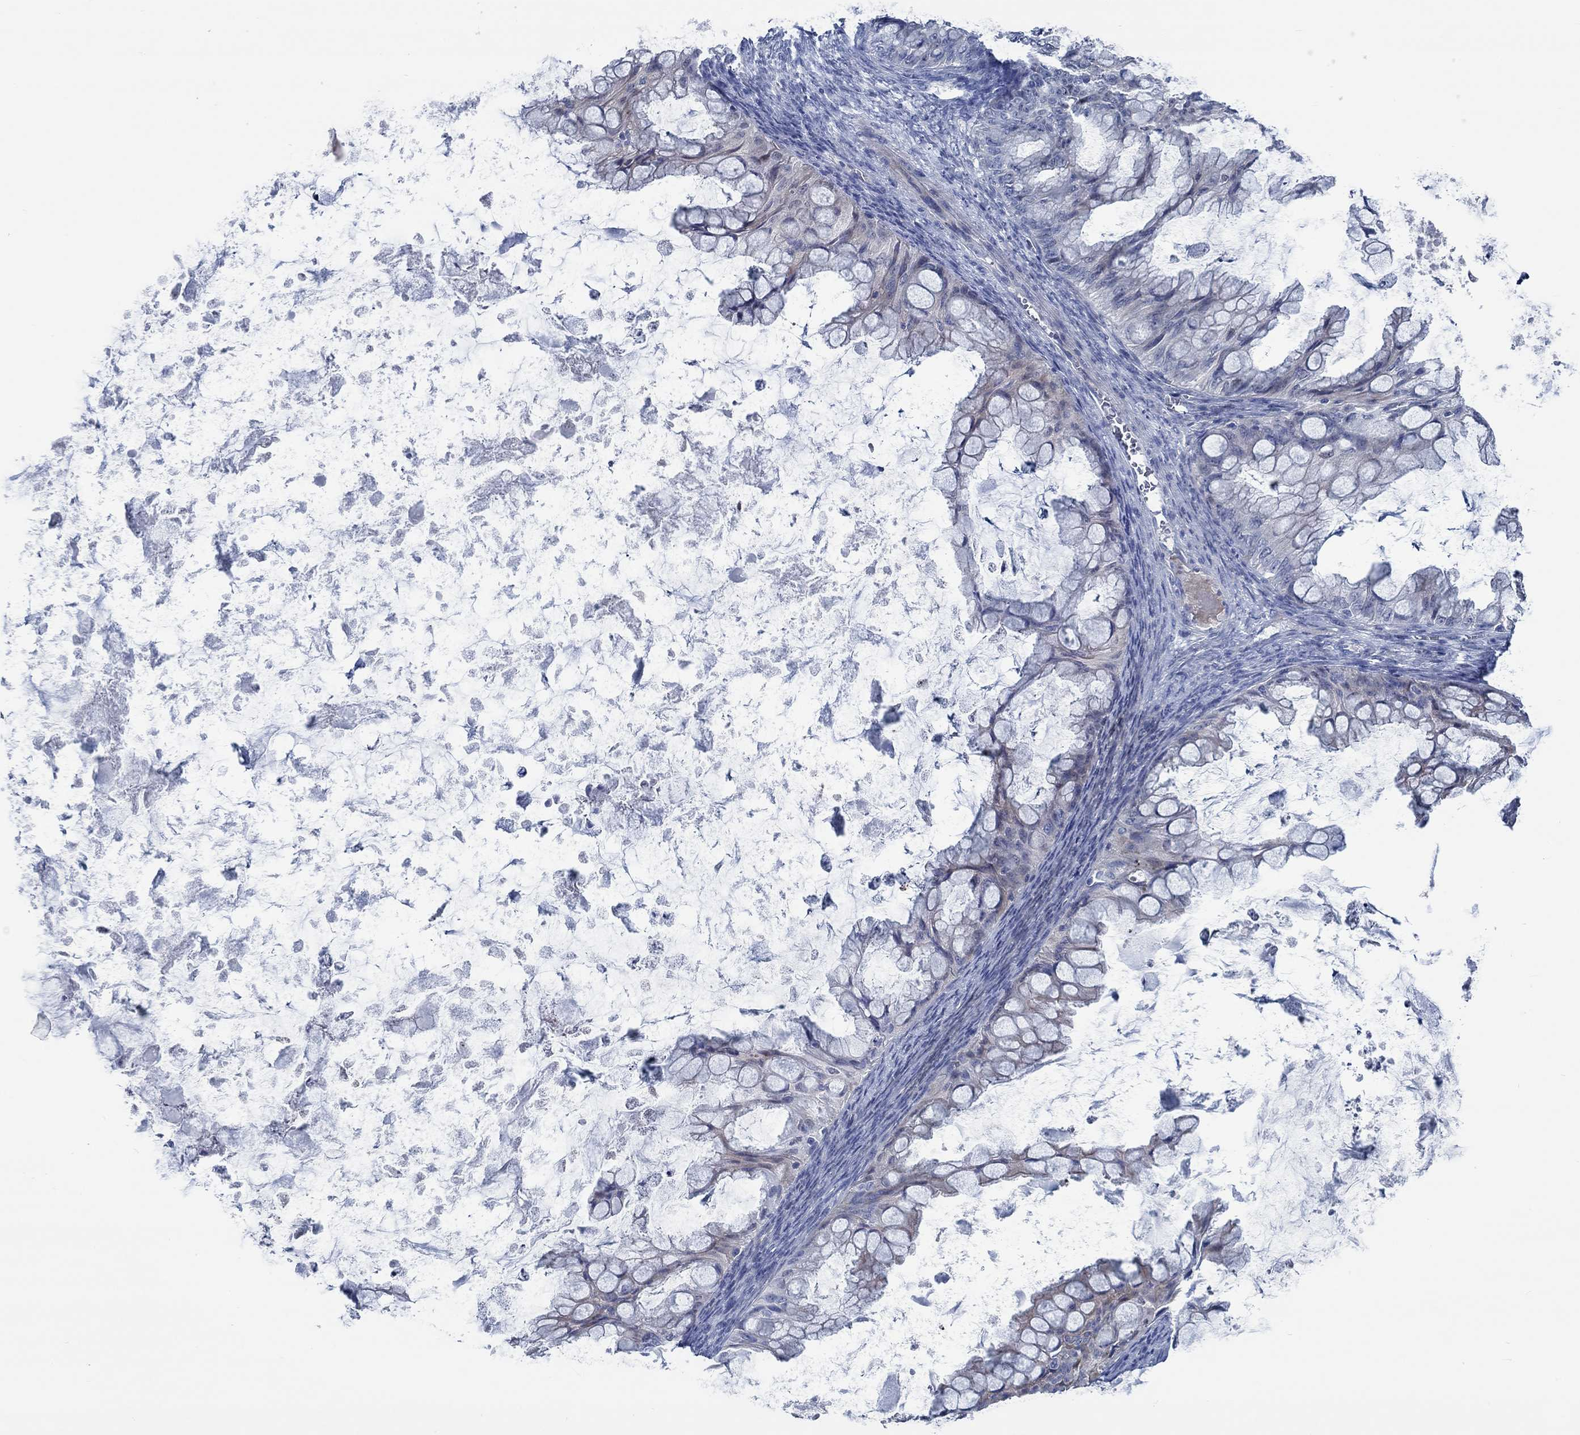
{"staining": {"intensity": "negative", "quantity": "none", "location": "none"}, "tissue": "ovarian cancer", "cell_type": "Tumor cells", "image_type": "cancer", "snomed": [{"axis": "morphology", "description": "Cystadenocarcinoma, mucinous, NOS"}, {"axis": "topography", "description": "Ovary"}], "caption": "Mucinous cystadenocarcinoma (ovarian) was stained to show a protein in brown. There is no significant staining in tumor cells.", "gene": "SVEP1", "patient": {"sex": "female", "age": 35}}